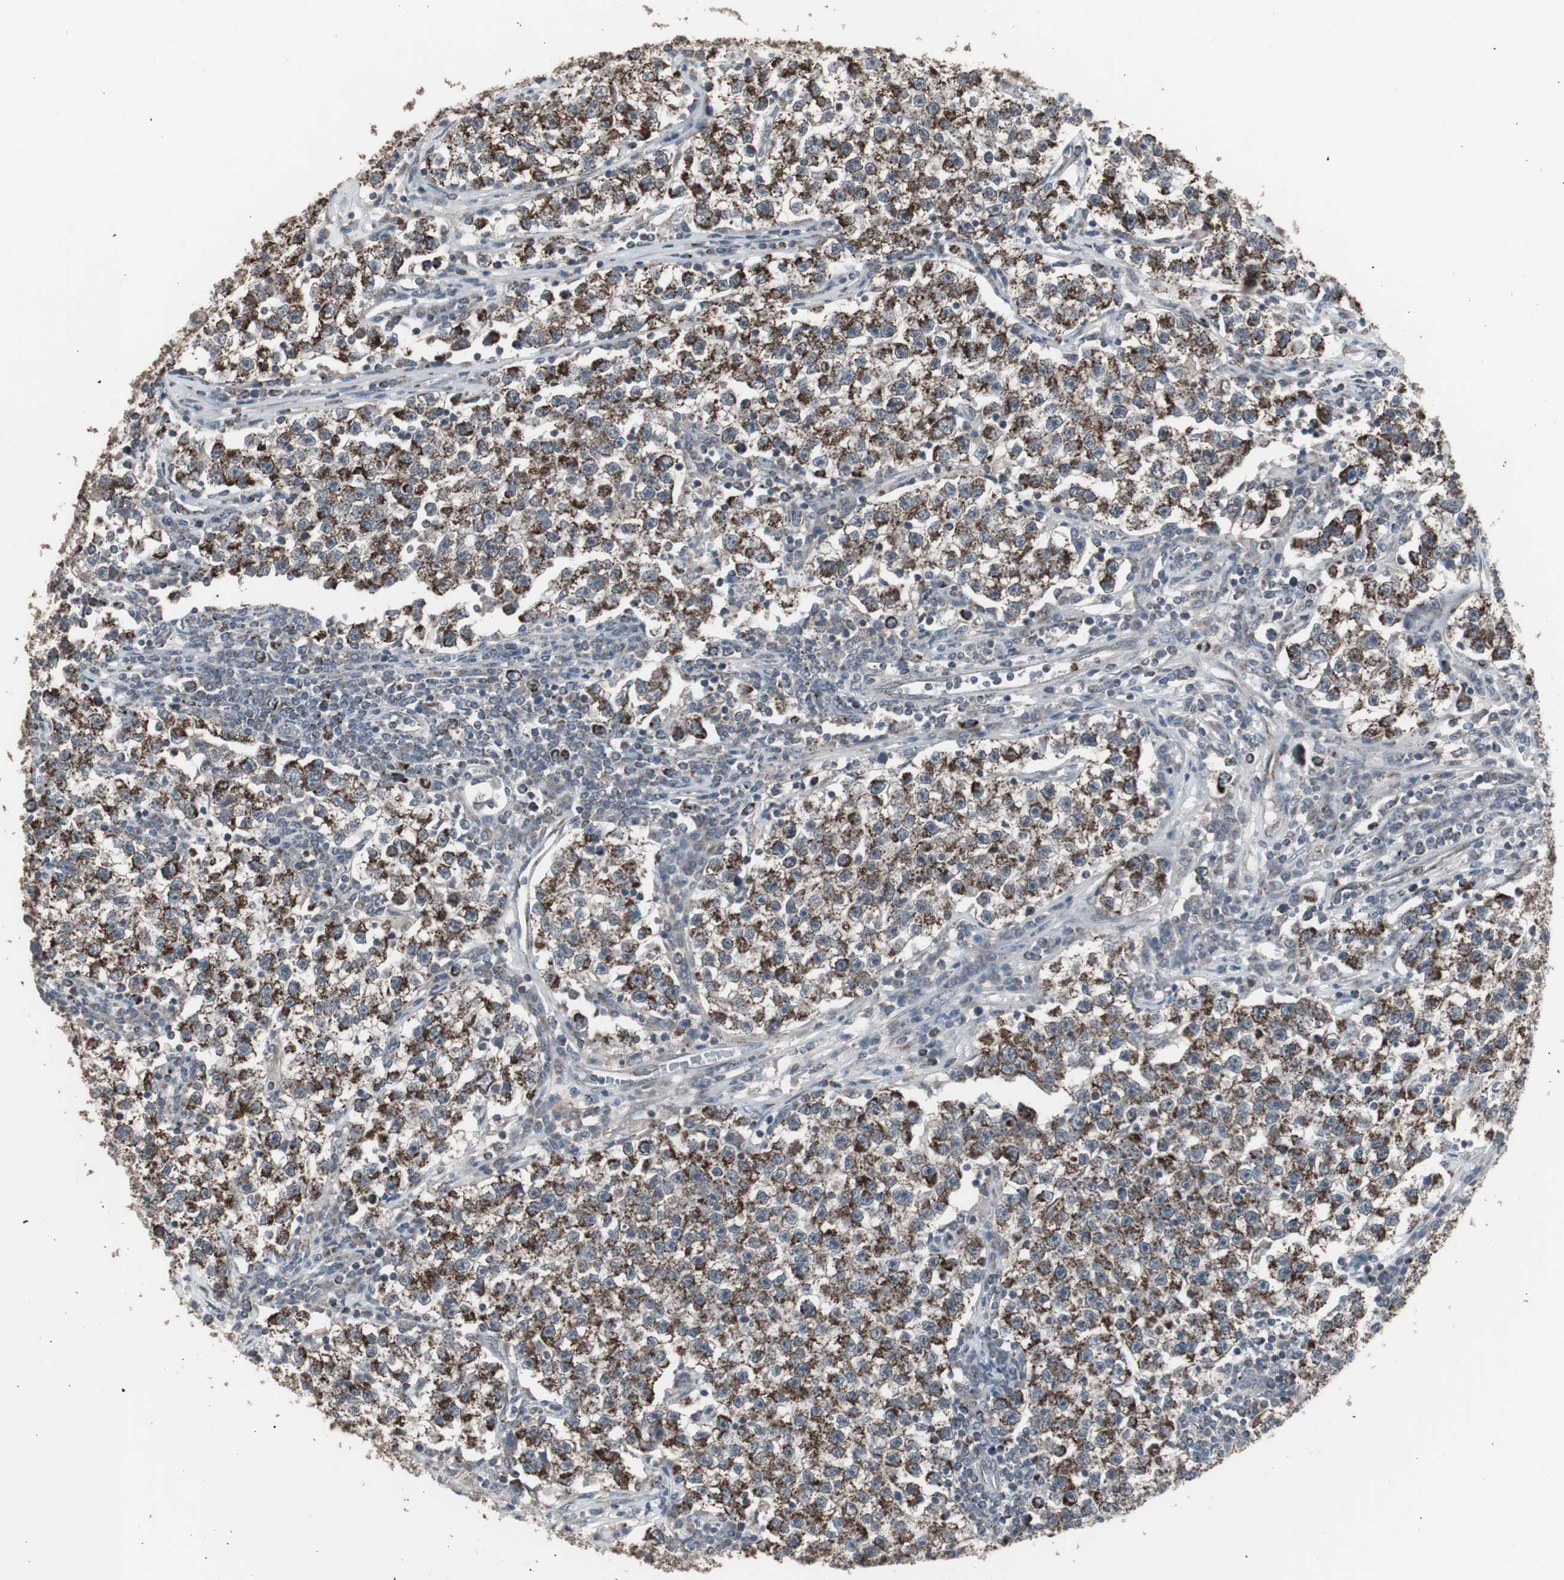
{"staining": {"intensity": "moderate", "quantity": ">75%", "location": "cytoplasmic/membranous"}, "tissue": "testis cancer", "cell_type": "Tumor cells", "image_type": "cancer", "snomed": [{"axis": "morphology", "description": "Seminoma, NOS"}, {"axis": "topography", "description": "Testis"}], "caption": "Seminoma (testis) stained with immunohistochemistry (IHC) demonstrates moderate cytoplasmic/membranous staining in about >75% of tumor cells.", "gene": "RXRA", "patient": {"sex": "male", "age": 22}}